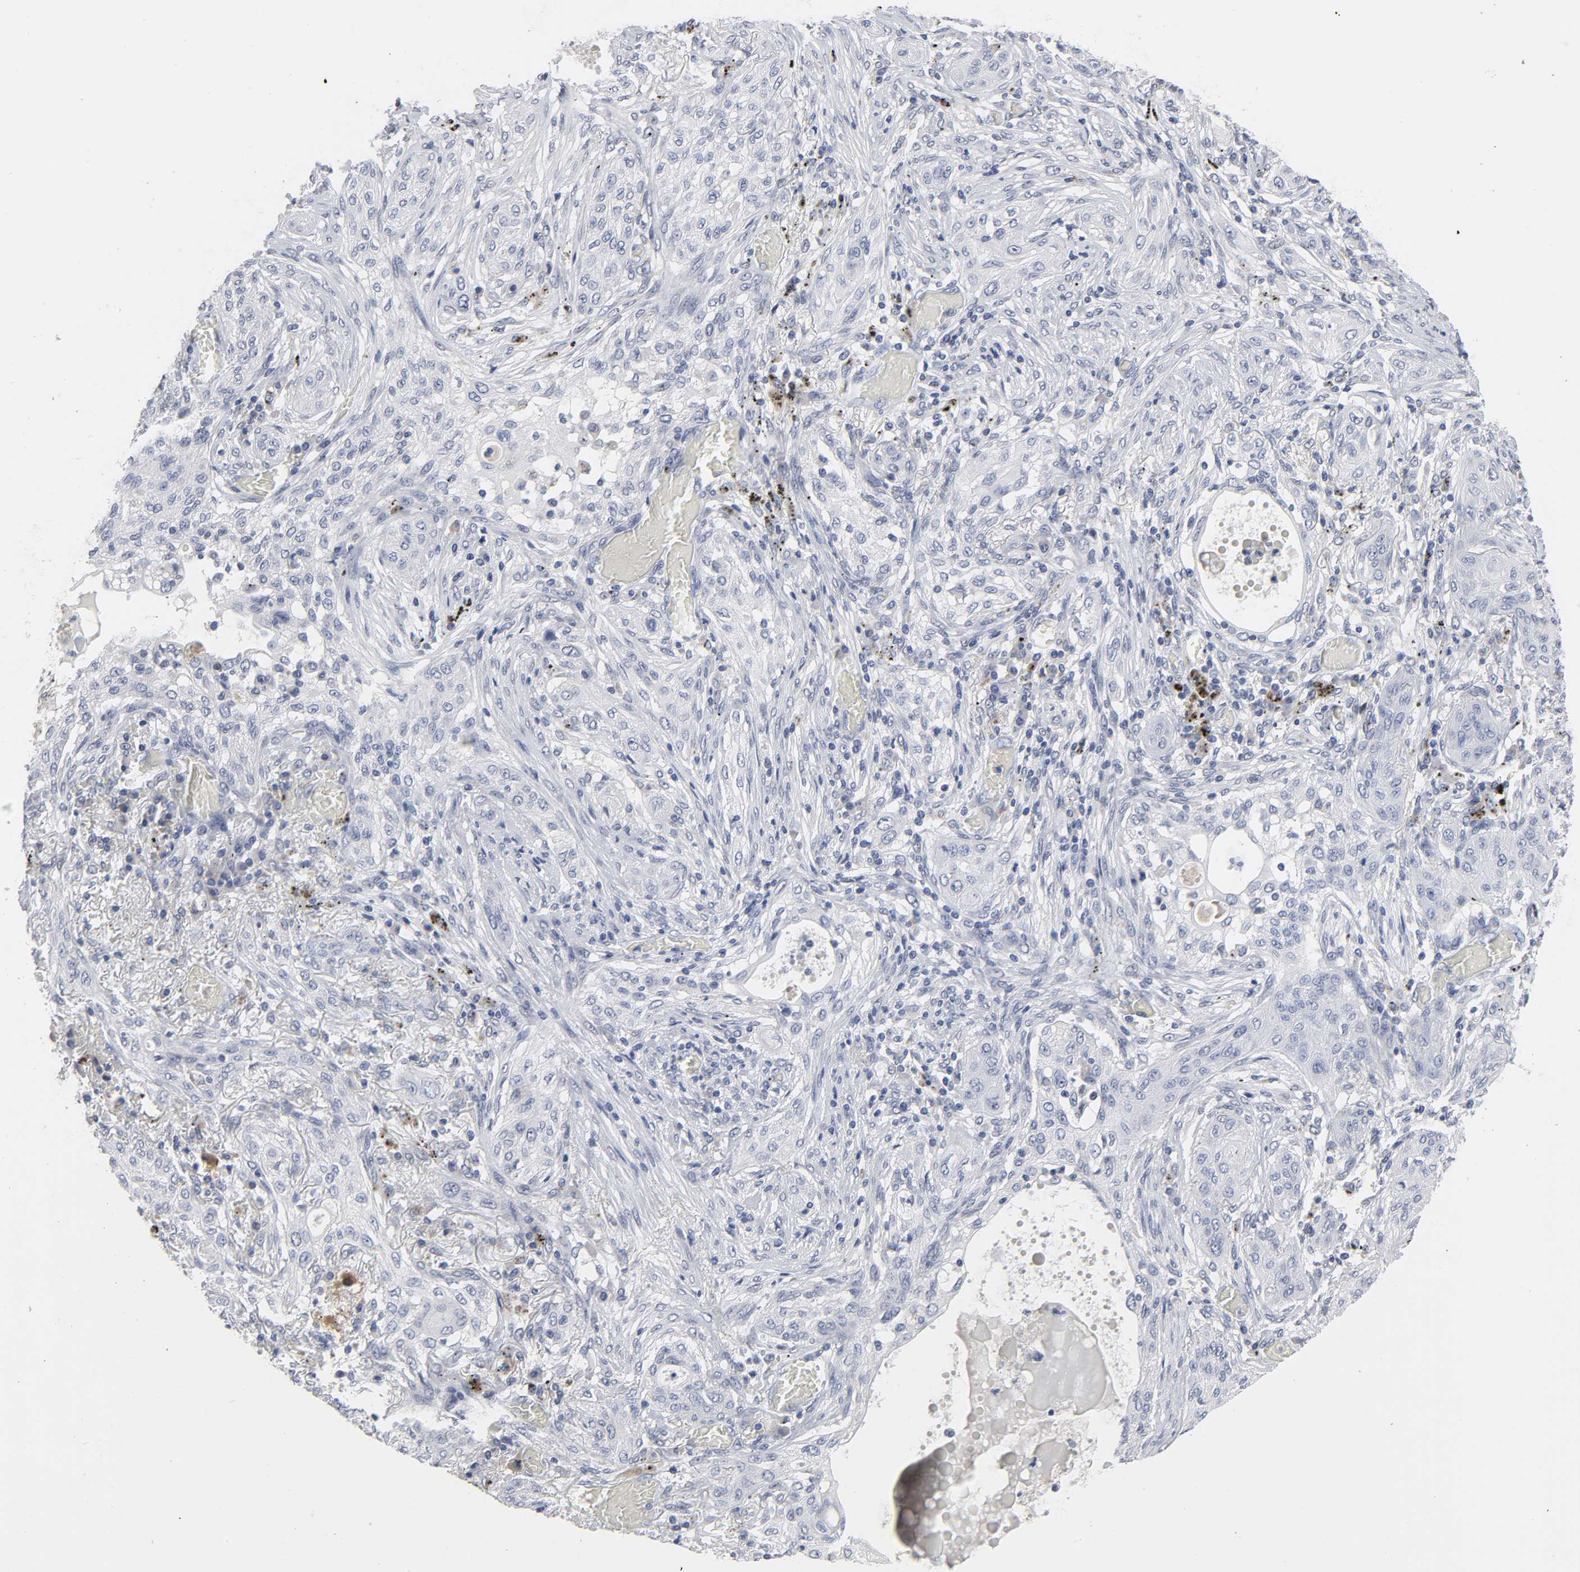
{"staining": {"intensity": "negative", "quantity": "none", "location": "none"}, "tissue": "lung cancer", "cell_type": "Tumor cells", "image_type": "cancer", "snomed": [{"axis": "morphology", "description": "Squamous cell carcinoma, NOS"}, {"axis": "topography", "description": "Lung"}], "caption": "IHC photomicrograph of human lung cancer (squamous cell carcinoma) stained for a protein (brown), which shows no expression in tumor cells.", "gene": "SALL2", "patient": {"sex": "female", "age": 47}}